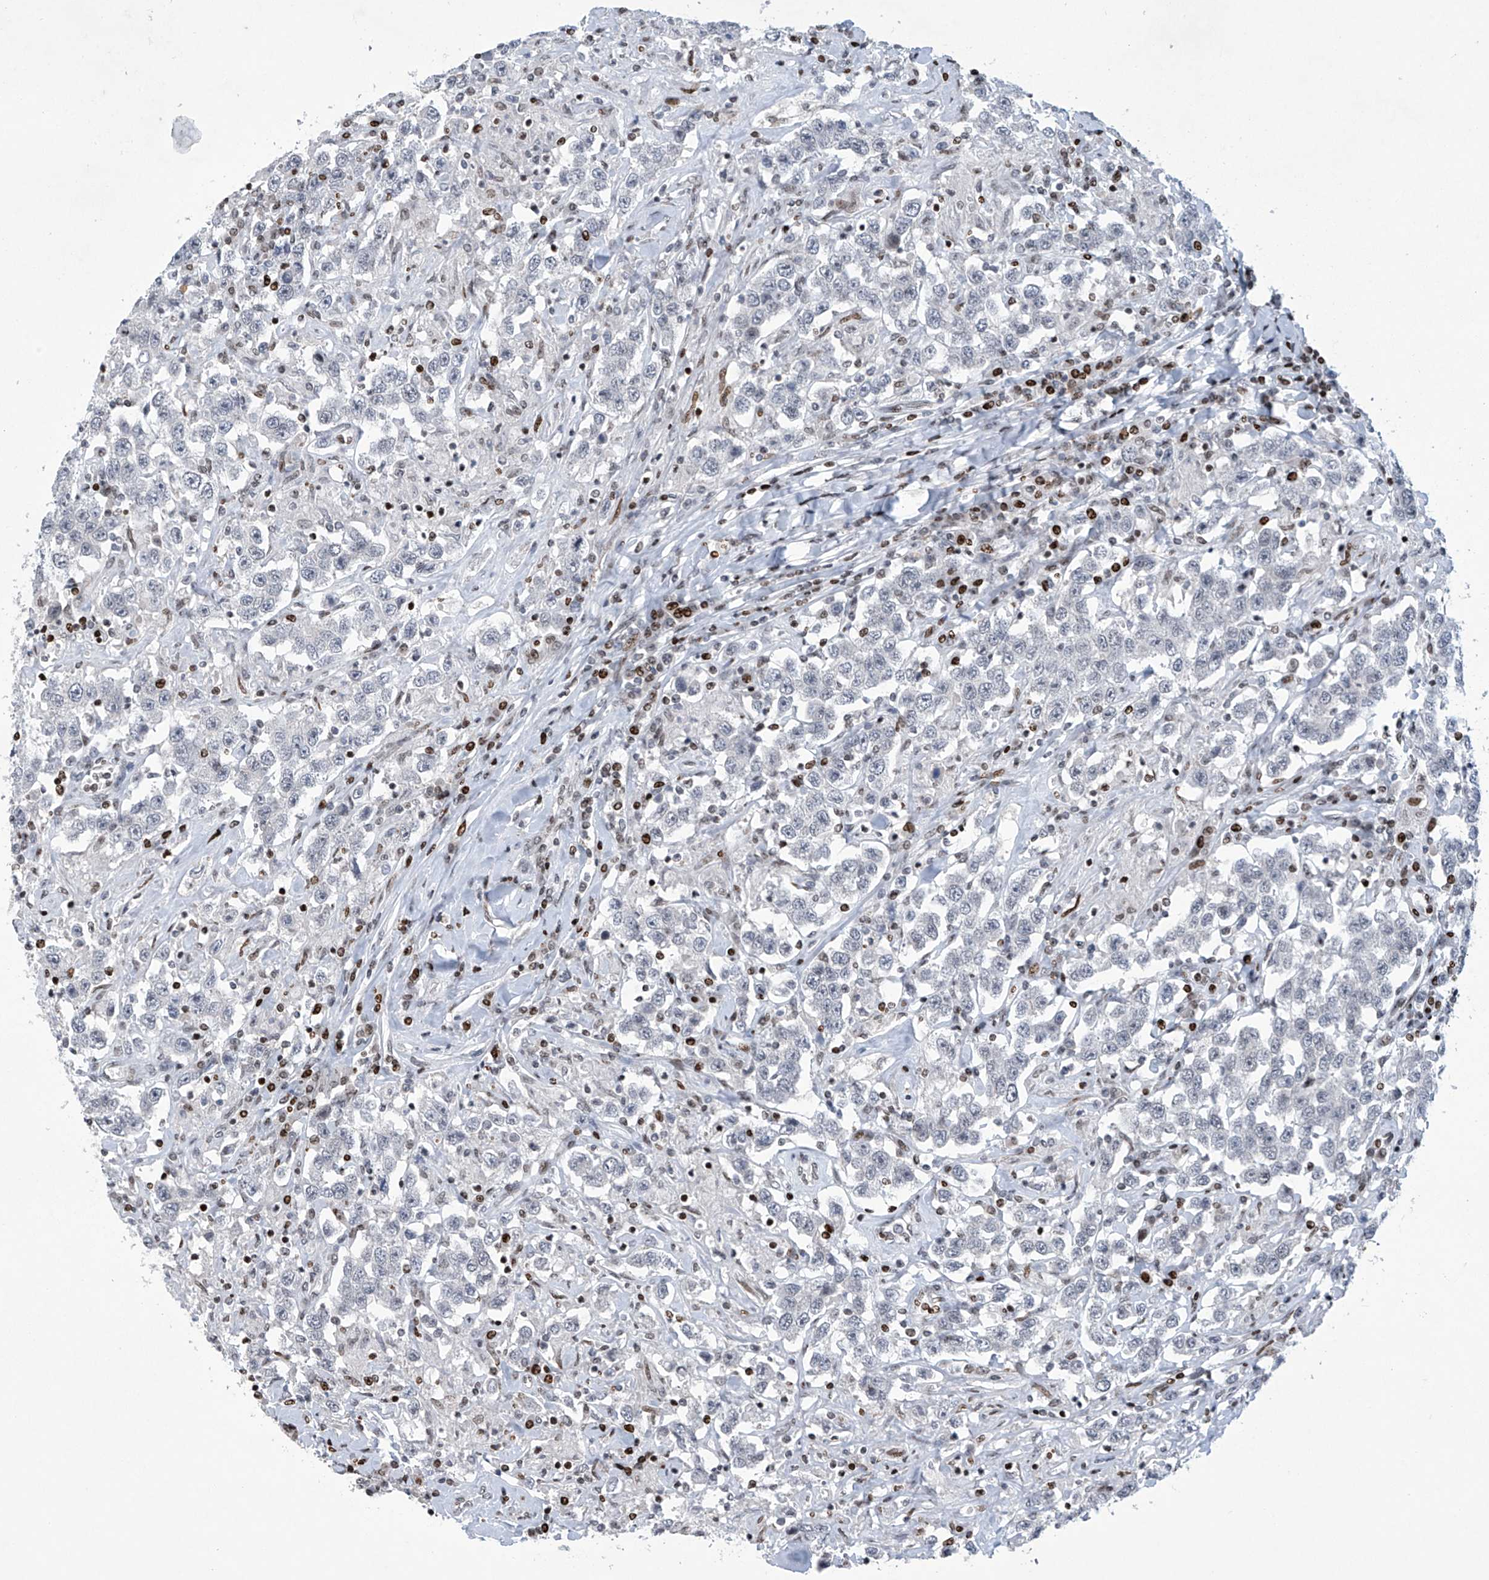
{"staining": {"intensity": "negative", "quantity": "none", "location": "none"}, "tissue": "testis cancer", "cell_type": "Tumor cells", "image_type": "cancer", "snomed": [{"axis": "morphology", "description": "Seminoma, NOS"}, {"axis": "topography", "description": "Testis"}], "caption": "Testis cancer was stained to show a protein in brown. There is no significant expression in tumor cells.", "gene": "RFX7", "patient": {"sex": "male", "age": 41}}